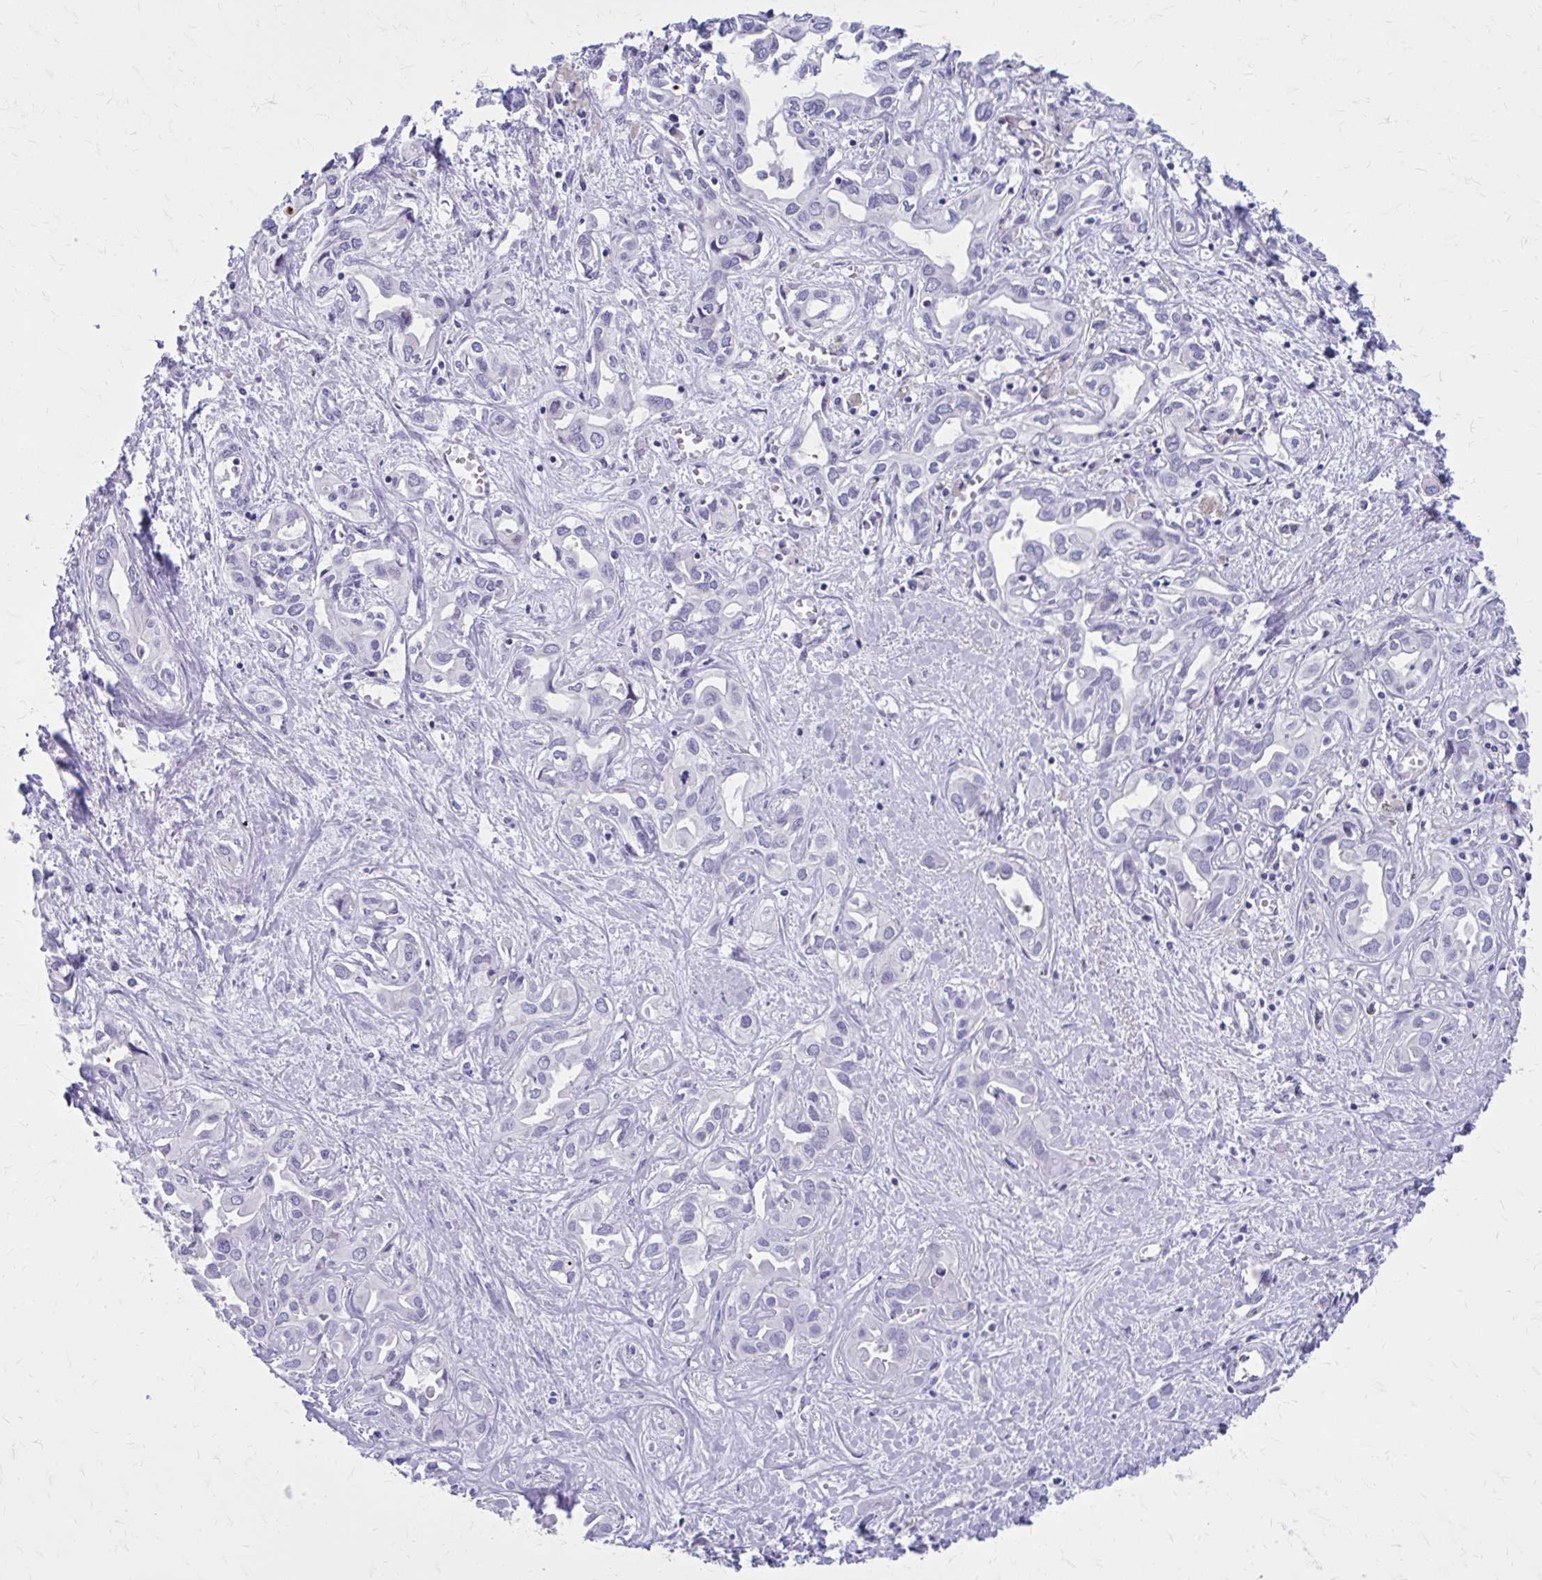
{"staining": {"intensity": "negative", "quantity": "none", "location": "none"}, "tissue": "liver cancer", "cell_type": "Tumor cells", "image_type": "cancer", "snomed": [{"axis": "morphology", "description": "Cholangiocarcinoma"}, {"axis": "topography", "description": "Liver"}], "caption": "There is no significant staining in tumor cells of liver cancer.", "gene": "LCN15", "patient": {"sex": "female", "age": 64}}